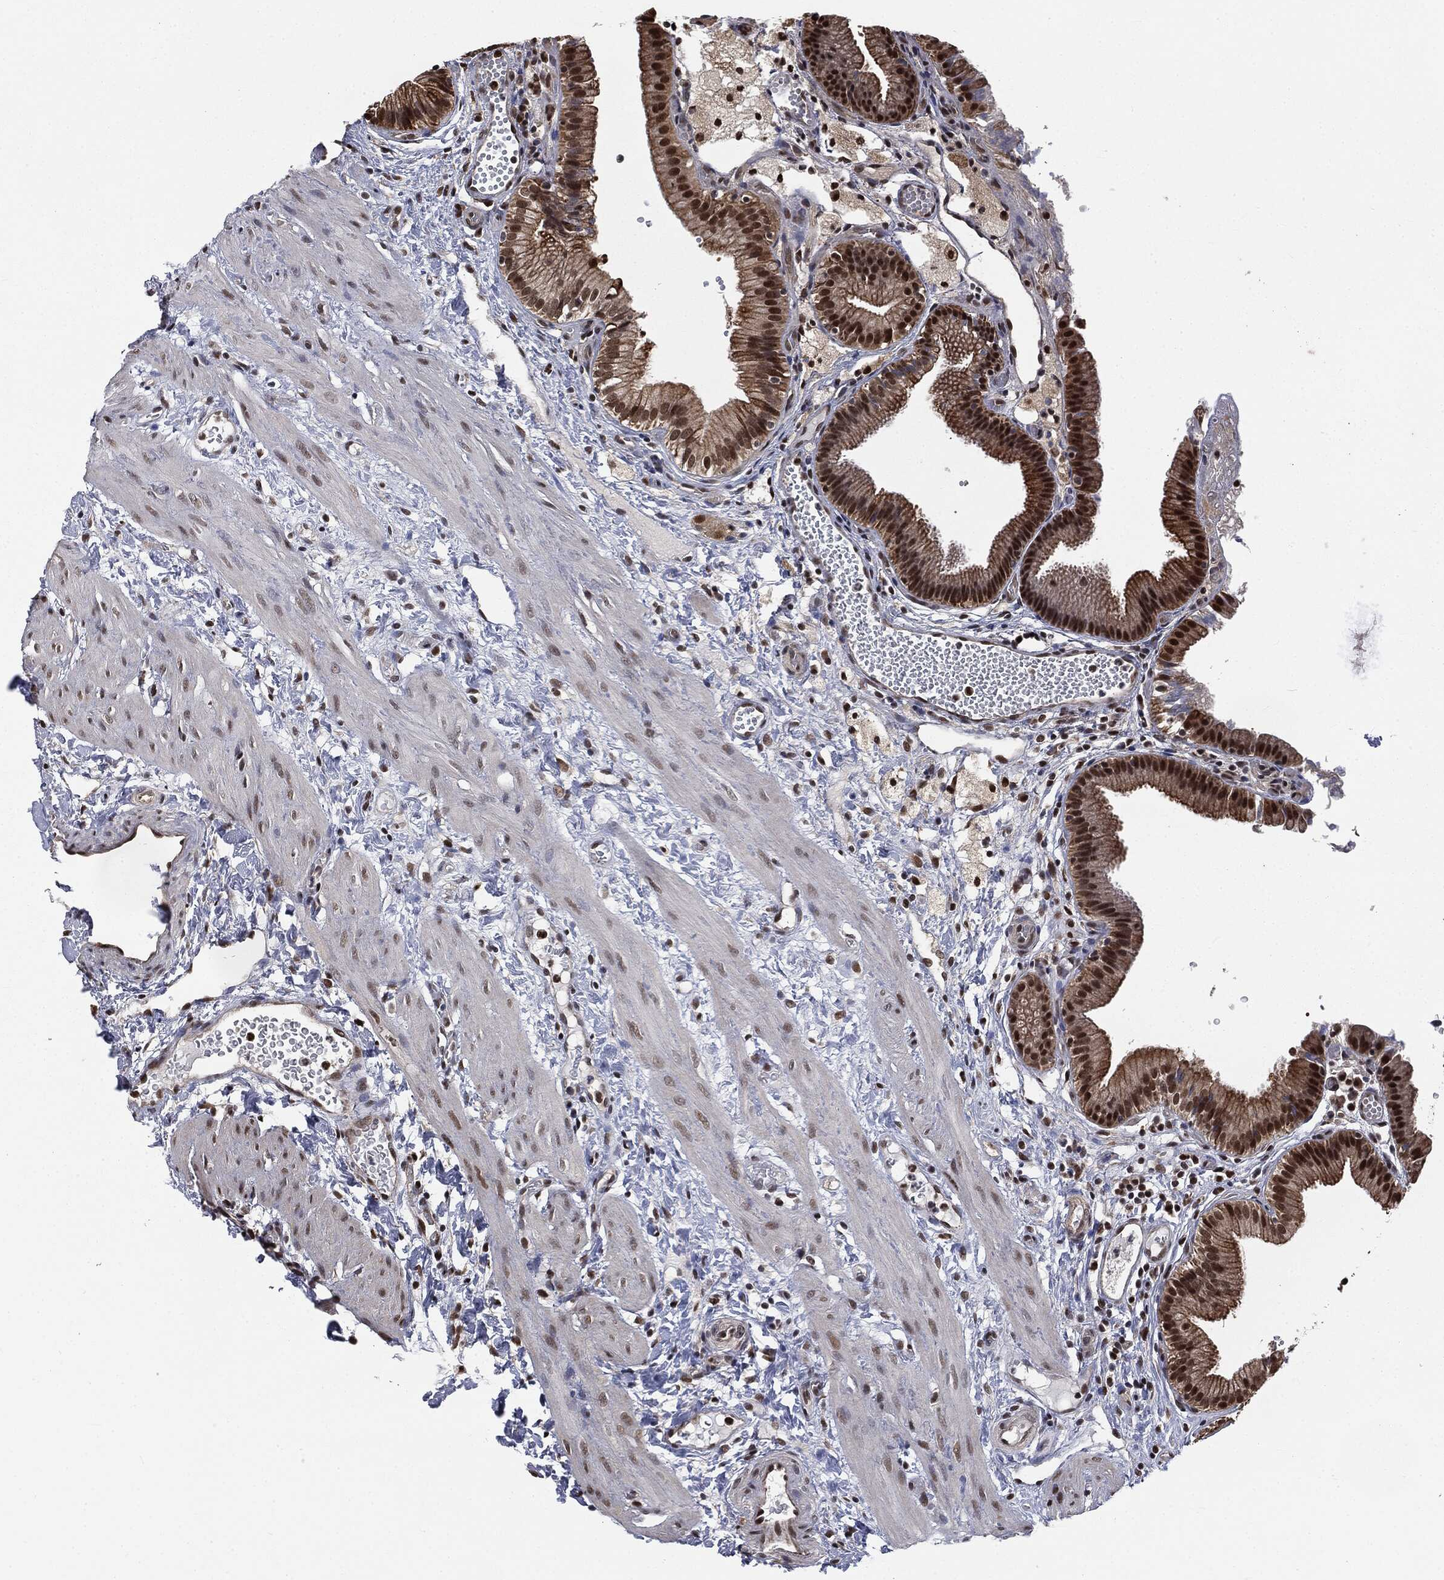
{"staining": {"intensity": "strong", "quantity": ">75%", "location": "cytoplasmic/membranous,nuclear"}, "tissue": "gallbladder", "cell_type": "Glandular cells", "image_type": "normal", "snomed": [{"axis": "morphology", "description": "Normal tissue, NOS"}, {"axis": "topography", "description": "Gallbladder"}], "caption": "A high-resolution histopathology image shows IHC staining of unremarkable gallbladder, which displays strong cytoplasmic/membranous,nuclear expression in about >75% of glandular cells.", "gene": "SHLD2", "patient": {"sex": "female", "age": 24}}